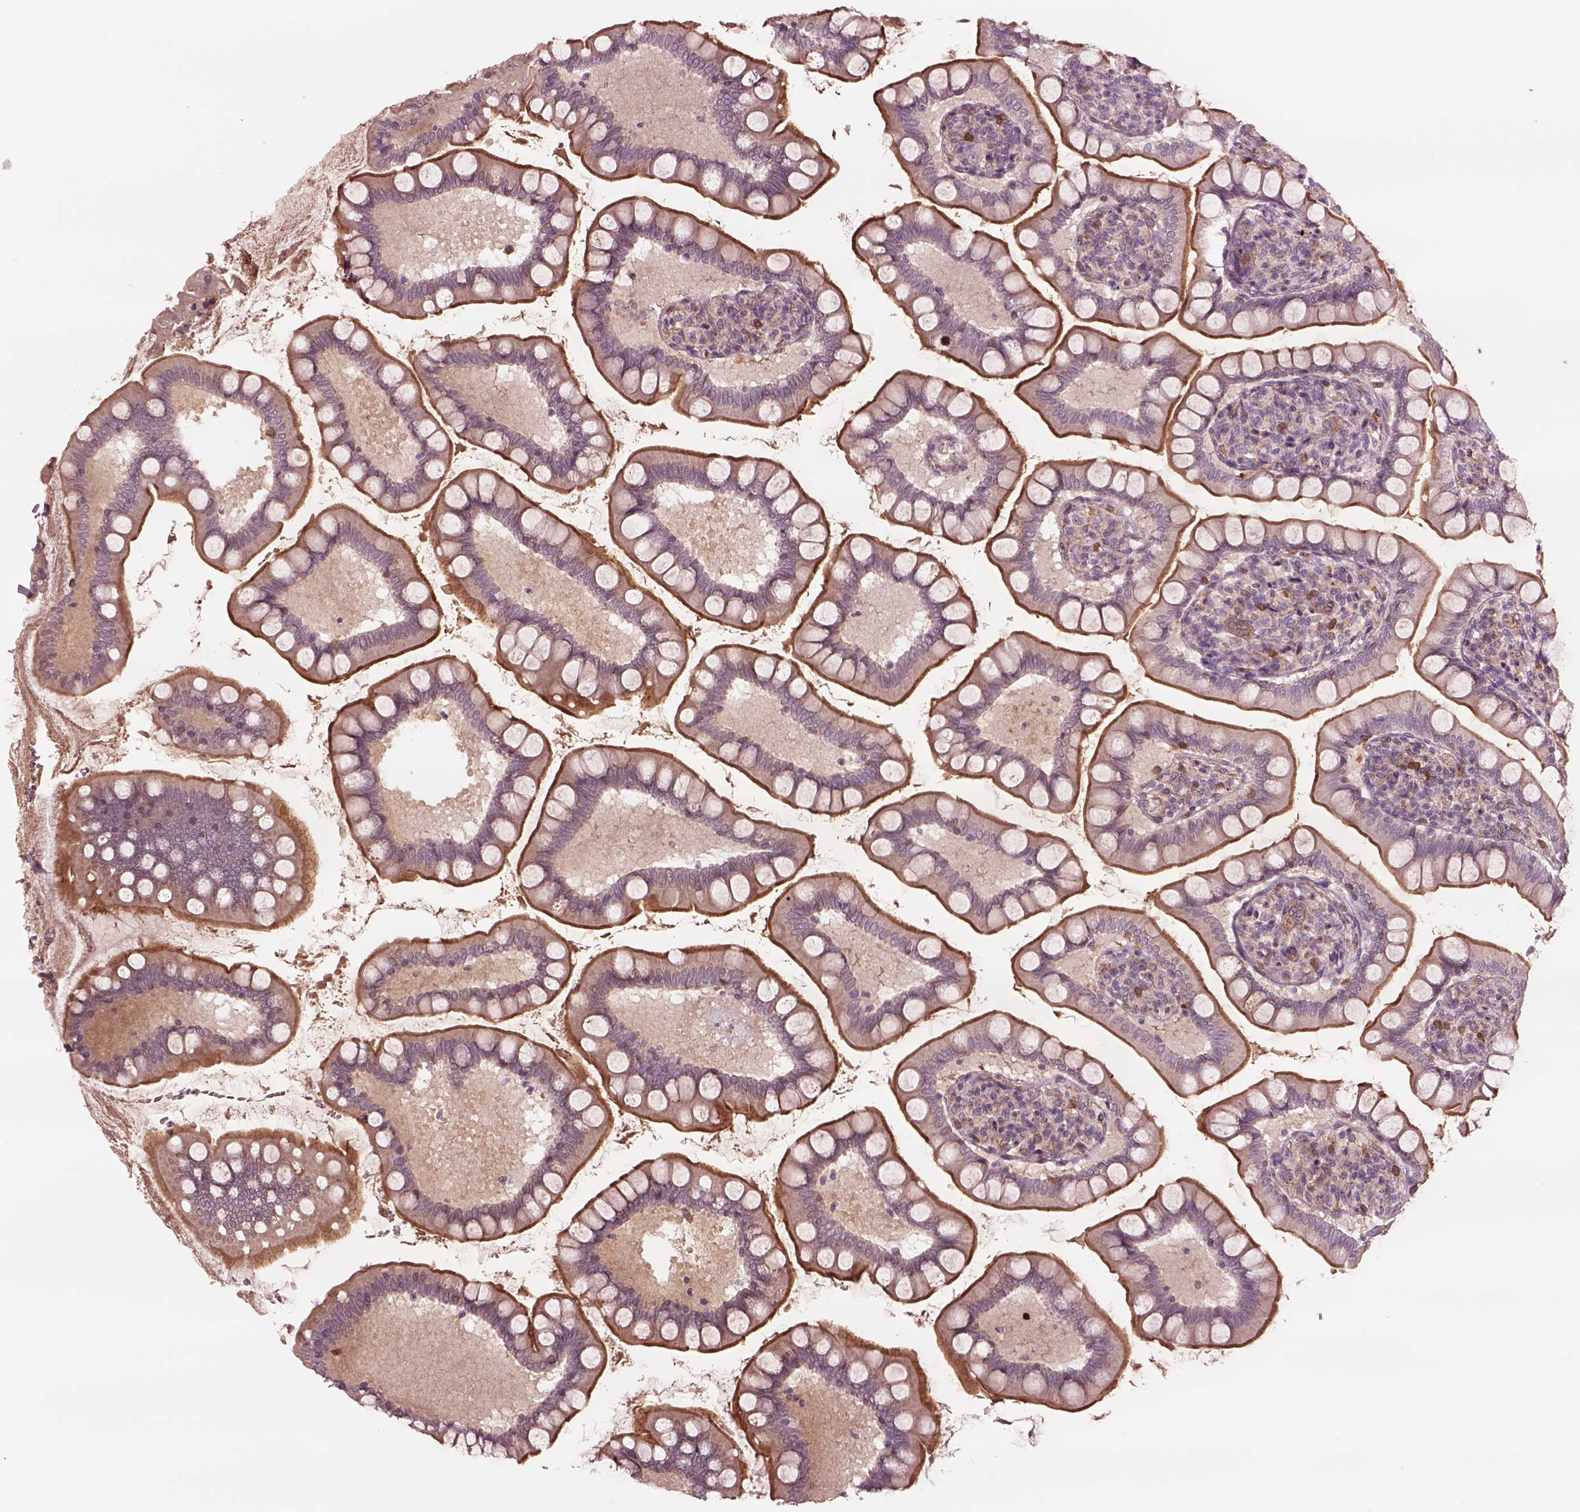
{"staining": {"intensity": "moderate", "quantity": "25%-75%", "location": "cytoplasmic/membranous"}, "tissue": "small intestine", "cell_type": "Glandular cells", "image_type": "normal", "snomed": [{"axis": "morphology", "description": "Normal tissue, NOS"}, {"axis": "topography", "description": "Small intestine"}], "caption": "The micrograph displays staining of benign small intestine, revealing moderate cytoplasmic/membranous protein positivity (brown color) within glandular cells. The protein of interest is stained brown, and the nuclei are stained in blue (DAB (3,3'-diaminobenzidine) IHC with brightfield microscopy, high magnification).", "gene": "HTR1B", "patient": {"sex": "female", "age": 56}}